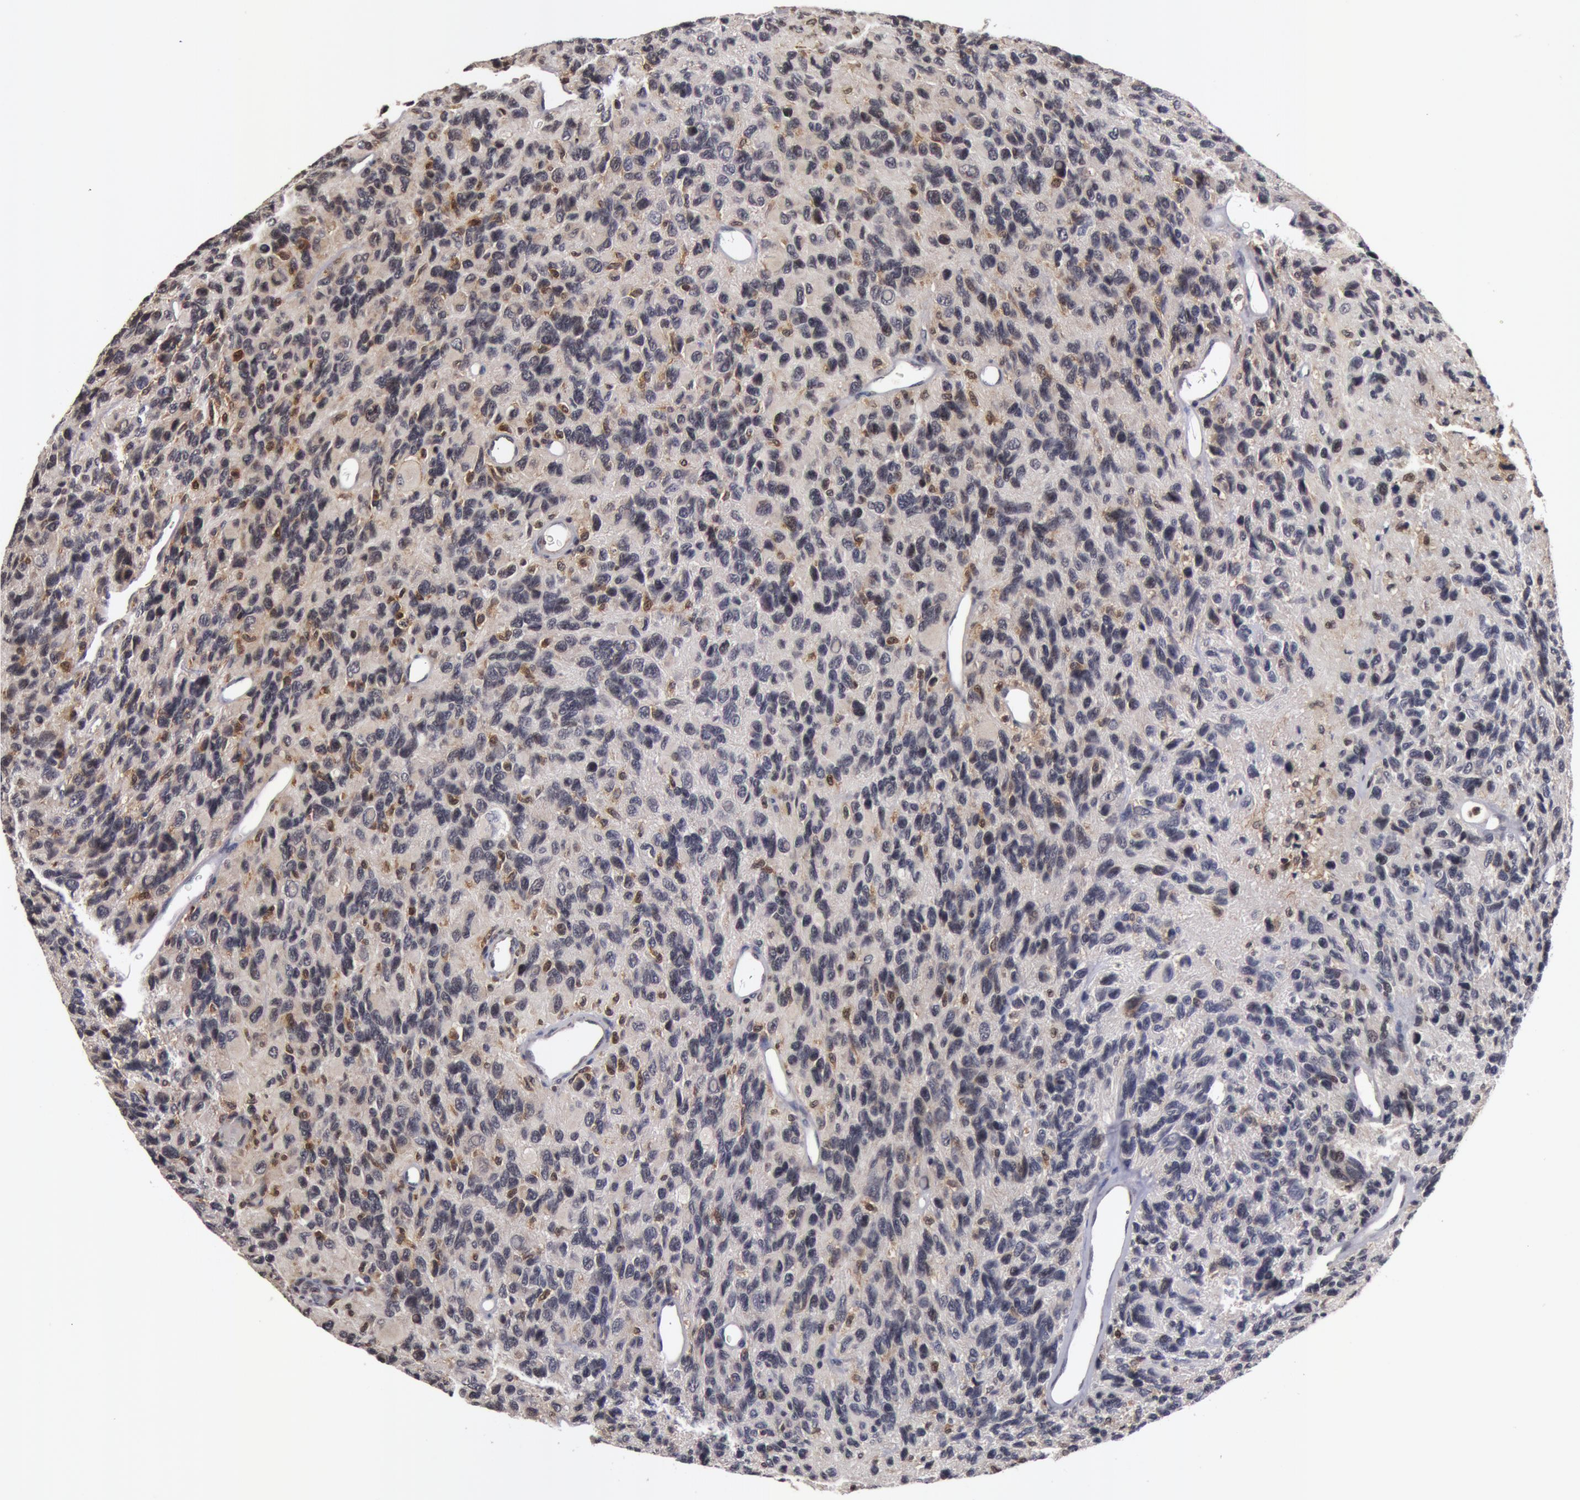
{"staining": {"intensity": "weak", "quantity": "<25%", "location": "nuclear"}, "tissue": "glioma", "cell_type": "Tumor cells", "image_type": "cancer", "snomed": [{"axis": "morphology", "description": "Glioma, malignant, High grade"}, {"axis": "topography", "description": "Brain"}], "caption": "Human glioma stained for a protein using immunohistochemistry reveals no positivity in tumor cells.", "gene": "ZNF350", "patient": {"sex": "male", "age": 77}}